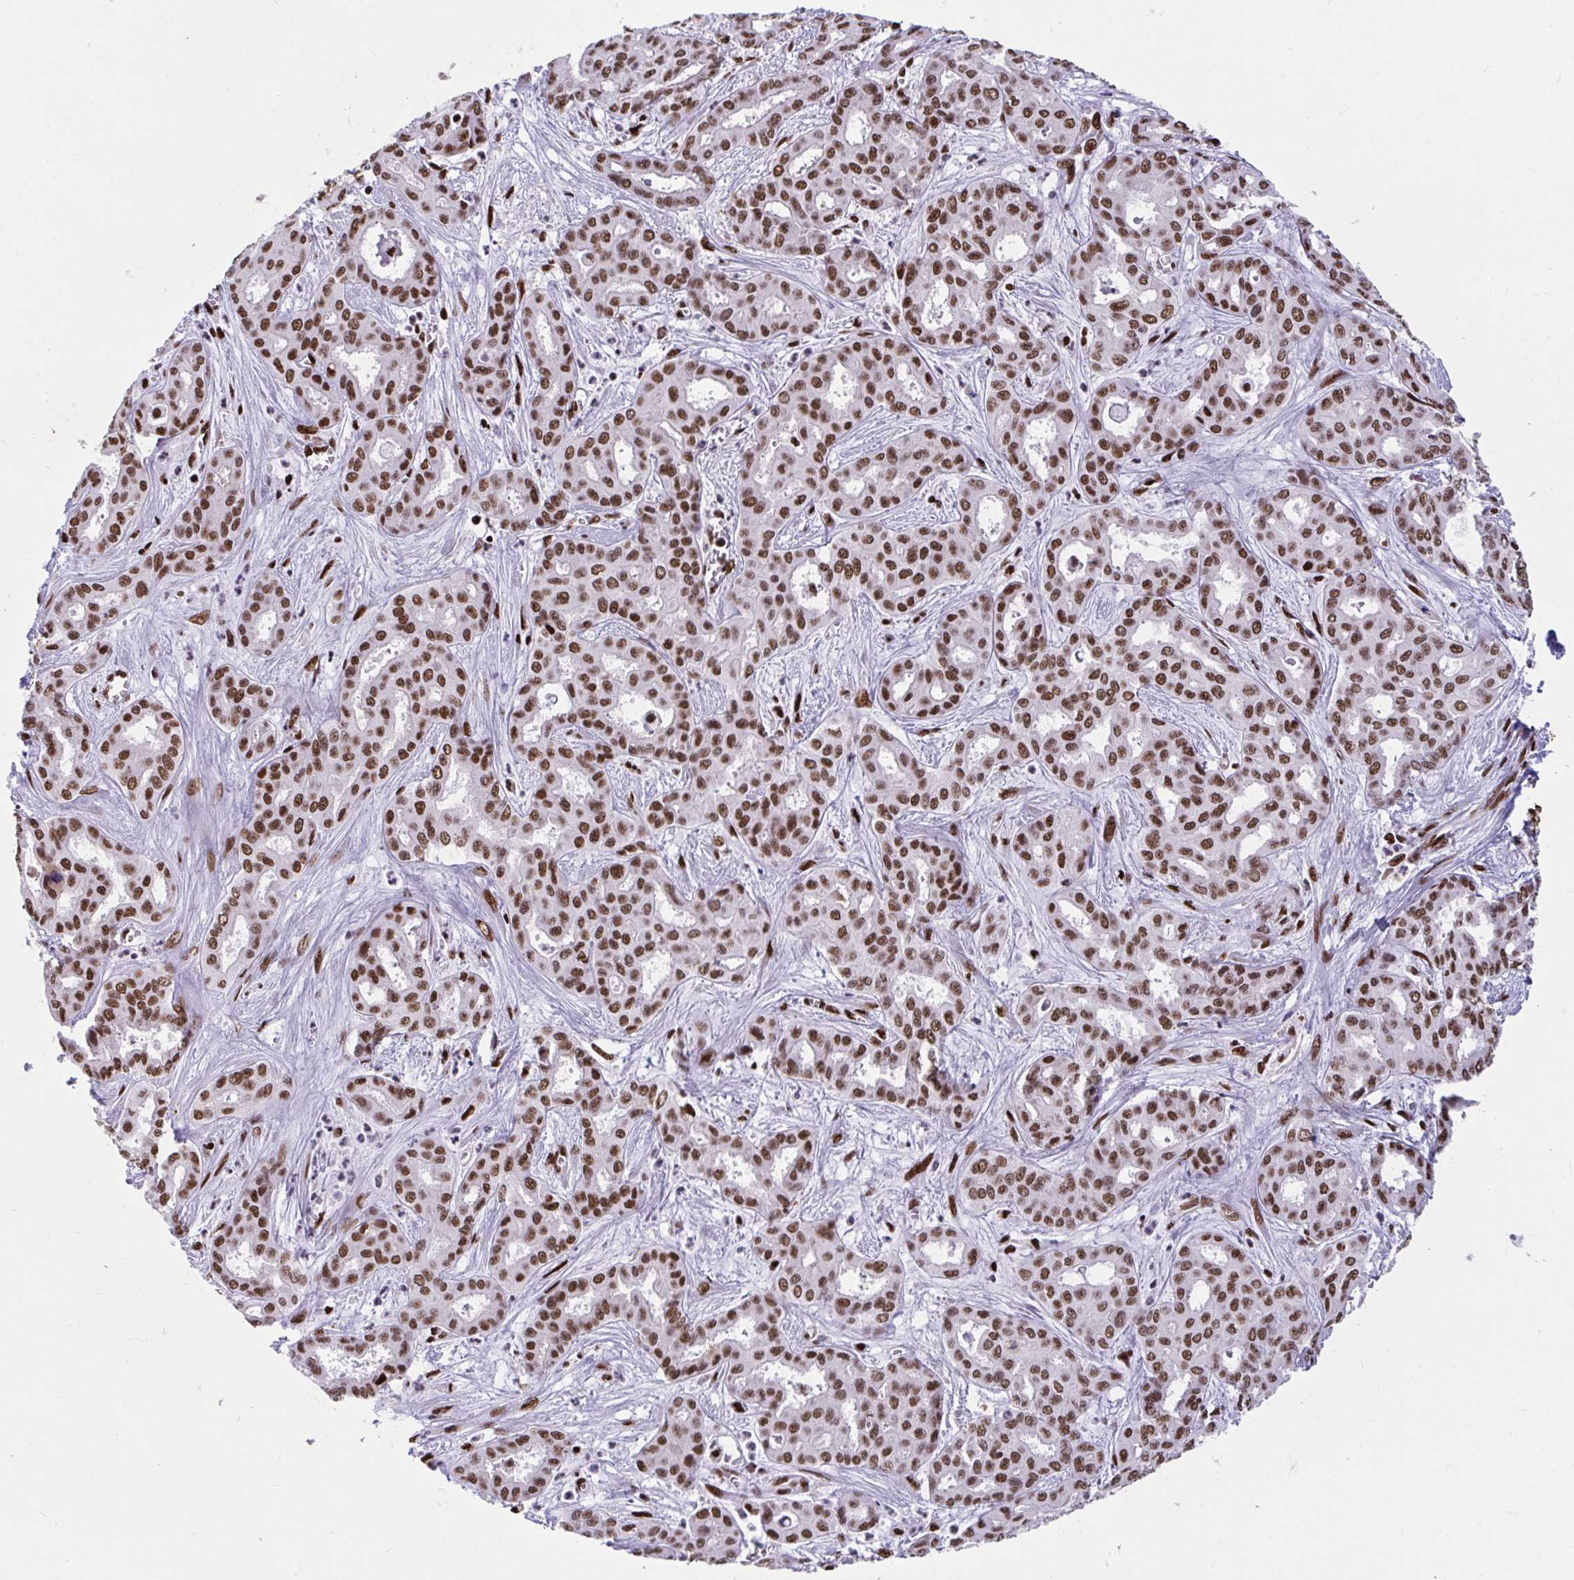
{"staining": {"intensity": "strong", "quantity": ">75%", "location": "nuclear"}, "tissue": "liver cancer", "cell_type": "Tumor cells", "image_type": "cancer", "snomed": [{"axis": "morphology", "description": "Cholangiocarcinoma"}, {"axis": "topography", "description": "Liver"}], "caption": "Immunohistochemical staining of liver cancer (cholangiocarcinoma) displays high levels of strong nuclear protein staining in approximately >75% of tumor cells.", "gene": "SLC35C2", "patient": {"sex": "female", "age": 64}}